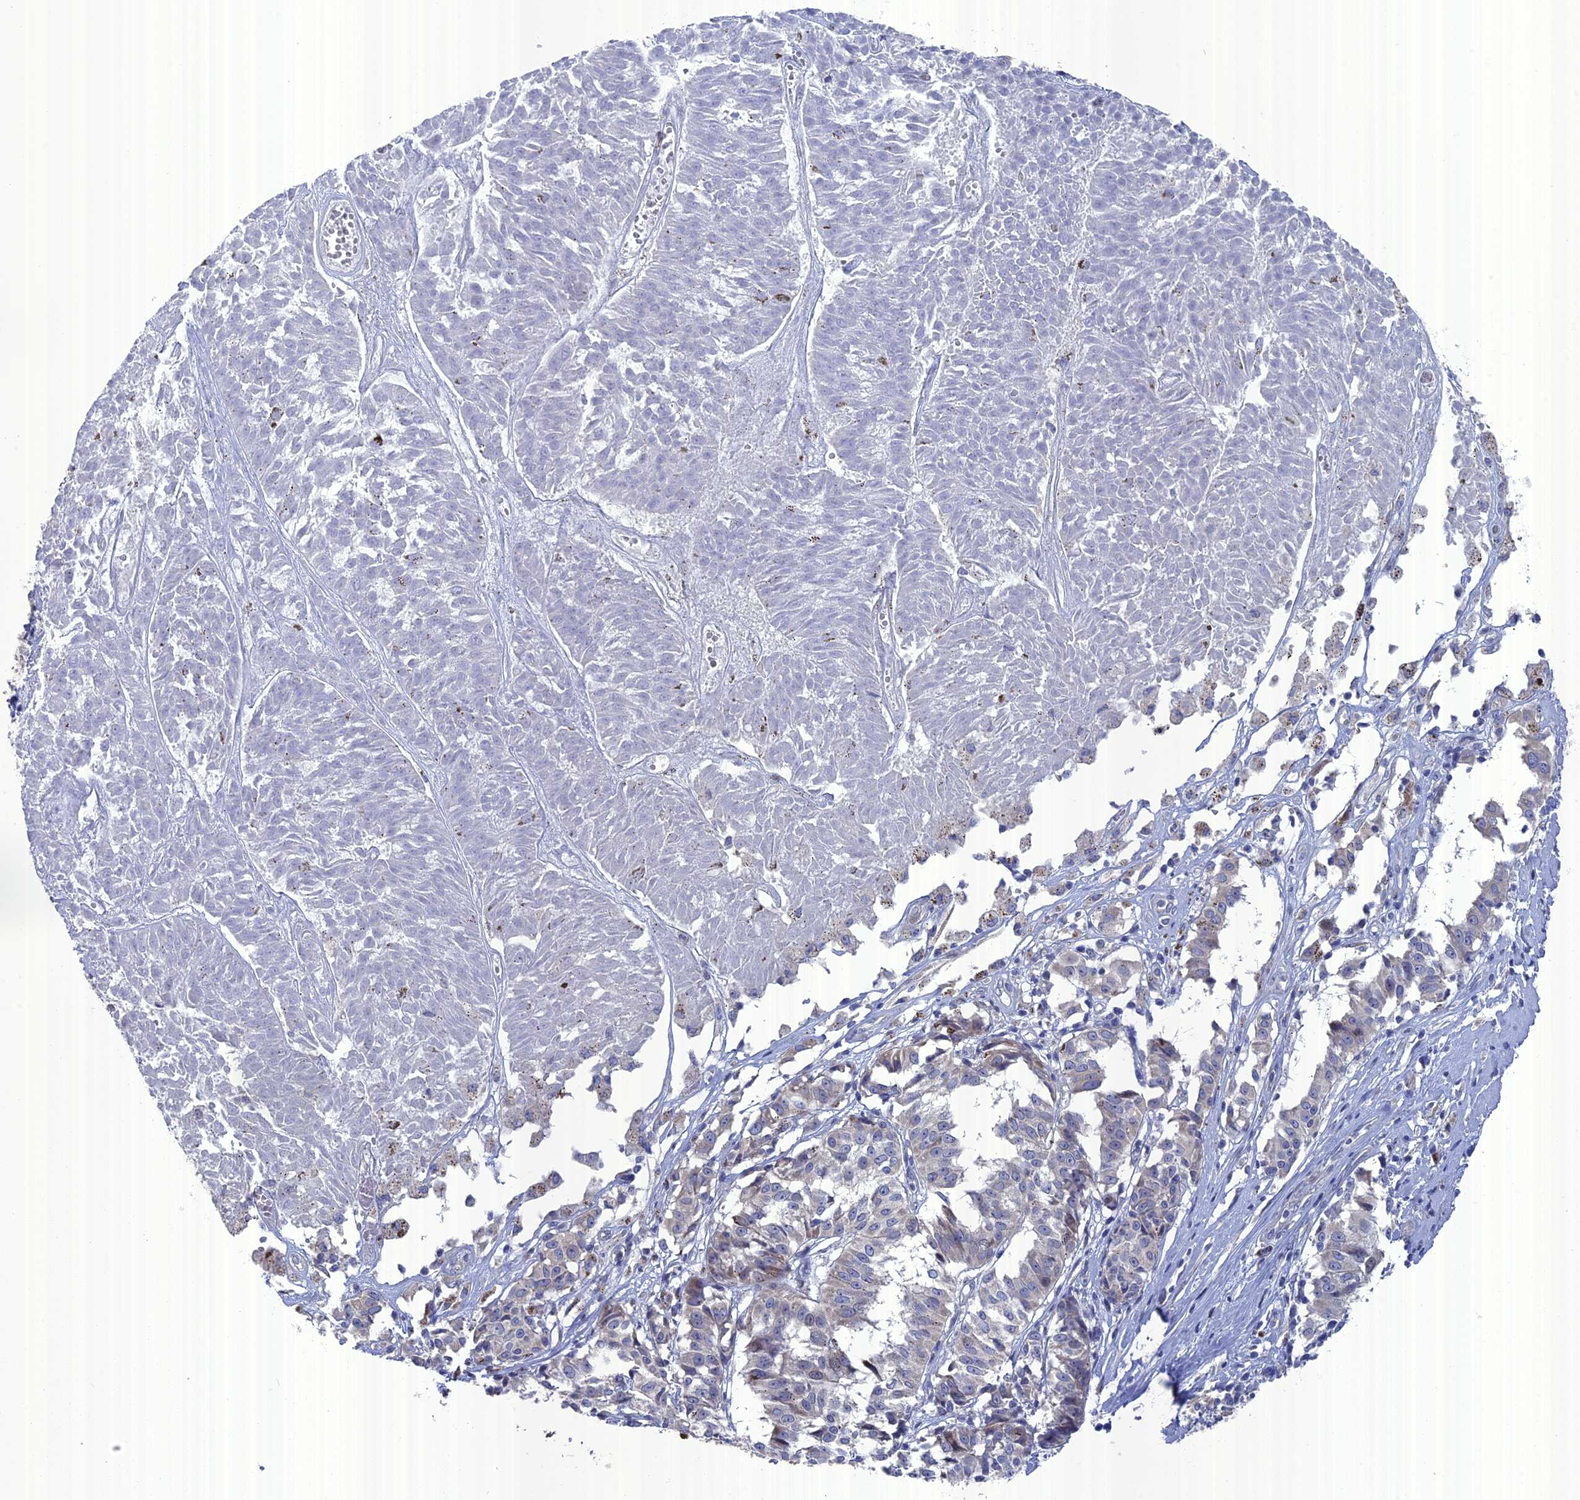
{"staining": {"intensity": "negative", "quantity": "none", "location": "none"}, "tissue": "melanoma", "cell_type": "Tumor cells", "image_type": "cancer", "snomed": [{"axis": "morphology", "description": "Malignant melanoma, NOS"}, {"axis": "topography", "description": "Skin"}], "caption": "DAB (3,3'-diaminobenzidine) immunohistochemical staining of melanoma exhibits no significant expression in tumor cells.", "gene": "TMEM161A", "patient": {"sex": "female", "age": 72}}